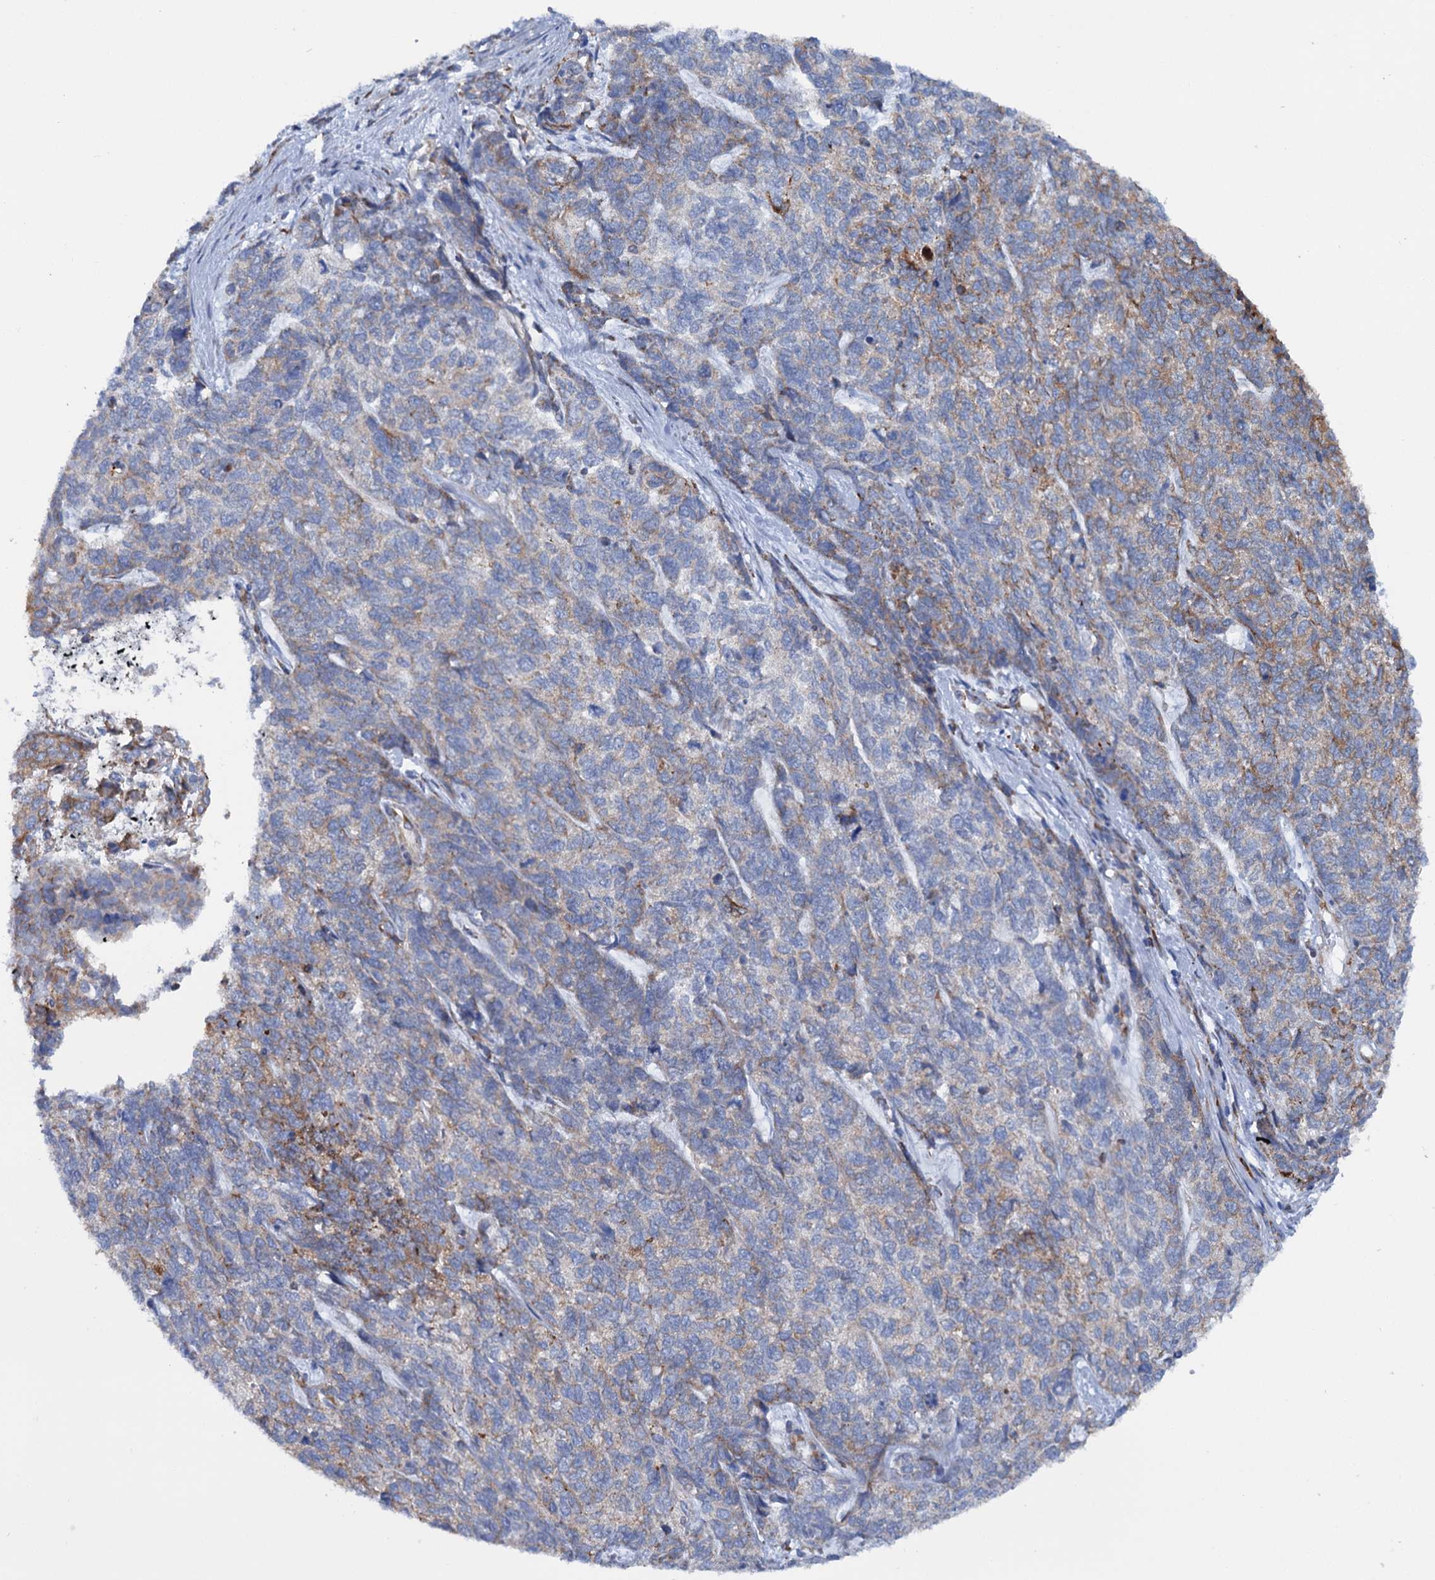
{"staining": {"intensity": "weak", "quantity": "25%-75%", "location": "cytoplasmic/membranous"}, "tissue": "cervical cancer", "cell_type": "Tumor cells", "image_type": "cancer", "snomed": [{"axis": "morphology", "description": "Squamous cell carcinoma, NOS"}, {"axis": "topography", "description": "Cervix"}], "caption": "Immunohistochemical staining of cervical cancer reveals low levels of weak cytoplasmic/membranous protein staining in about 25%-75% of tumor cells.", "gene": "SHE", "patient": {"sex": "female", "age": 63}}